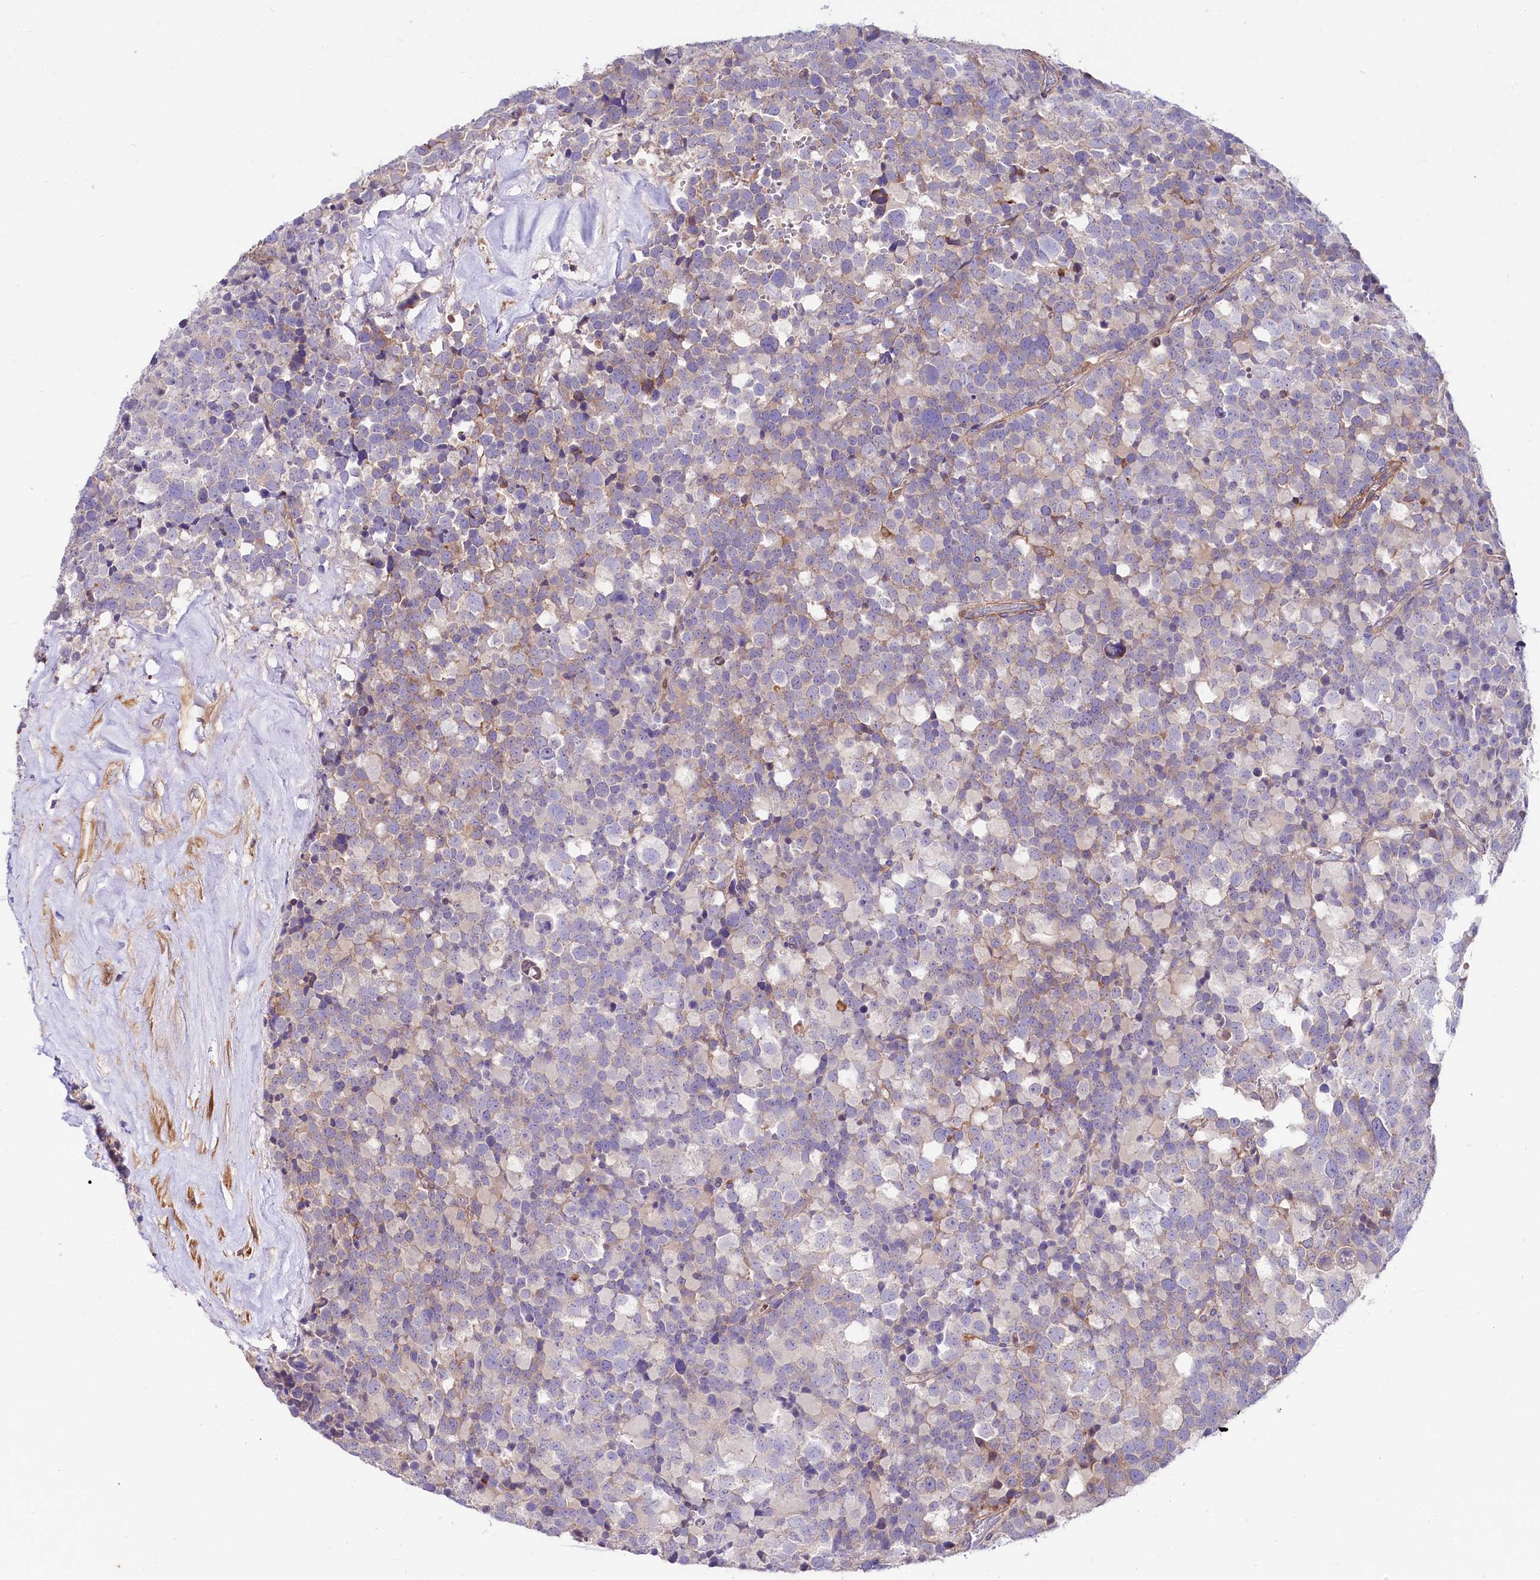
{"staining": {"intensity": "weak", "quantity": "<25%", "location": "cytoplasmic/membranous"}, "tissue": "testis cancer", "cell_type": "Tumor cells", "image_type": "cancer", "snomed": [{"axis": "morphology", "description": "Seminoma, NOS"}, {"axis": "topography", "description": "Testis"}], "caption": "A histopathology image of seminoma (testis) stained for a protein exhibits no brown staining in tumor cells.", "gene": "FCHSD2", "patient": {"sex": "male", "age": 71}}